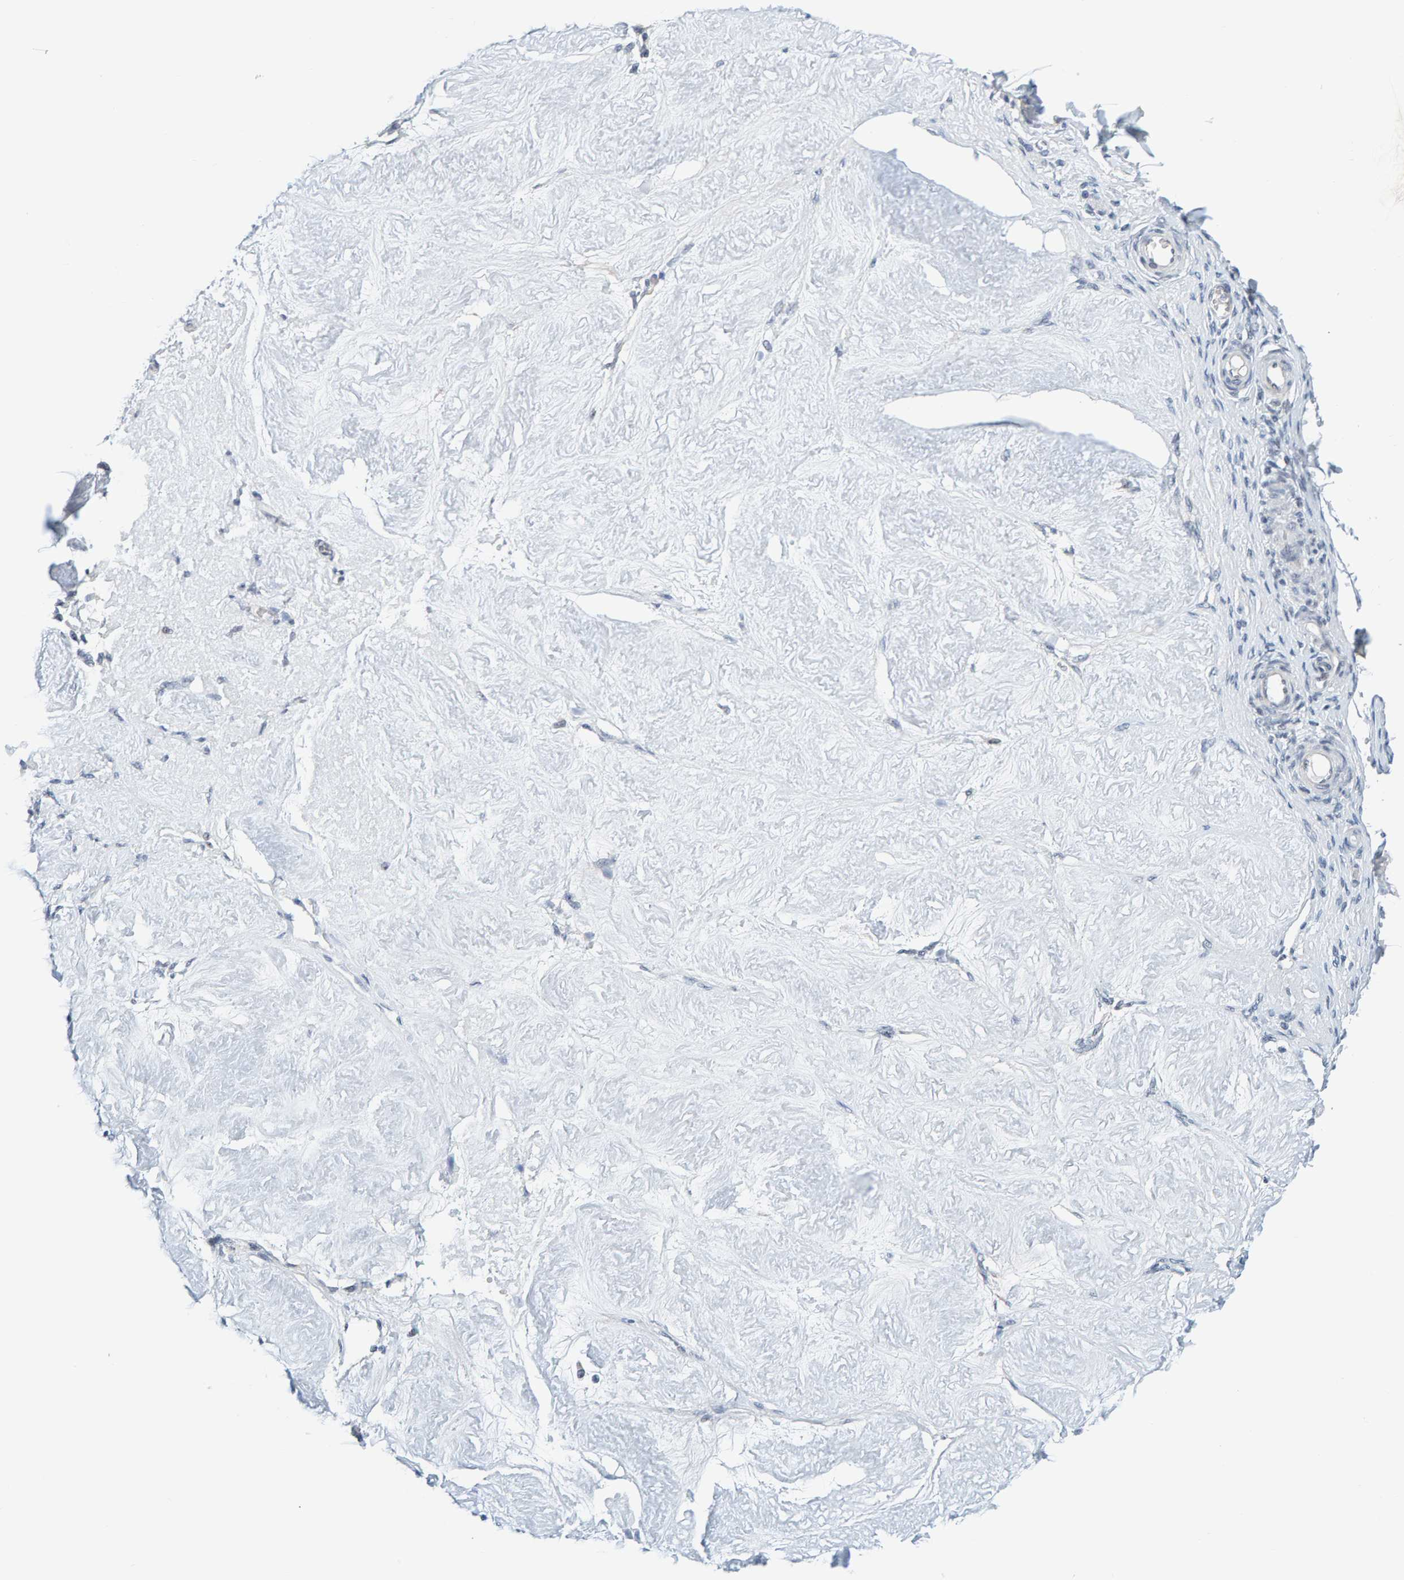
{"staining": {"intensity": "negative", "quantity": "none", "location": "none"}, "tissue": "adipose tissue", "cell_type": "Adipocytes", "image_type": "normal", "snomed": [{"axis": "morphology", "description": "Normal tissue, NOS"}, {"axis": "topography", "description": "Vascular tissue"}, {"axis": "topography", "description": "Fallopian tube"}, {"axis": "topography", "description": "Ovary"}], "caption": "A high-resolution image shows IHC staining of benign adipose tissue, which displays no significant expression in adipocytes.", "gene": "POLR1E", "patient": {"sex": "female", "age": 67}}